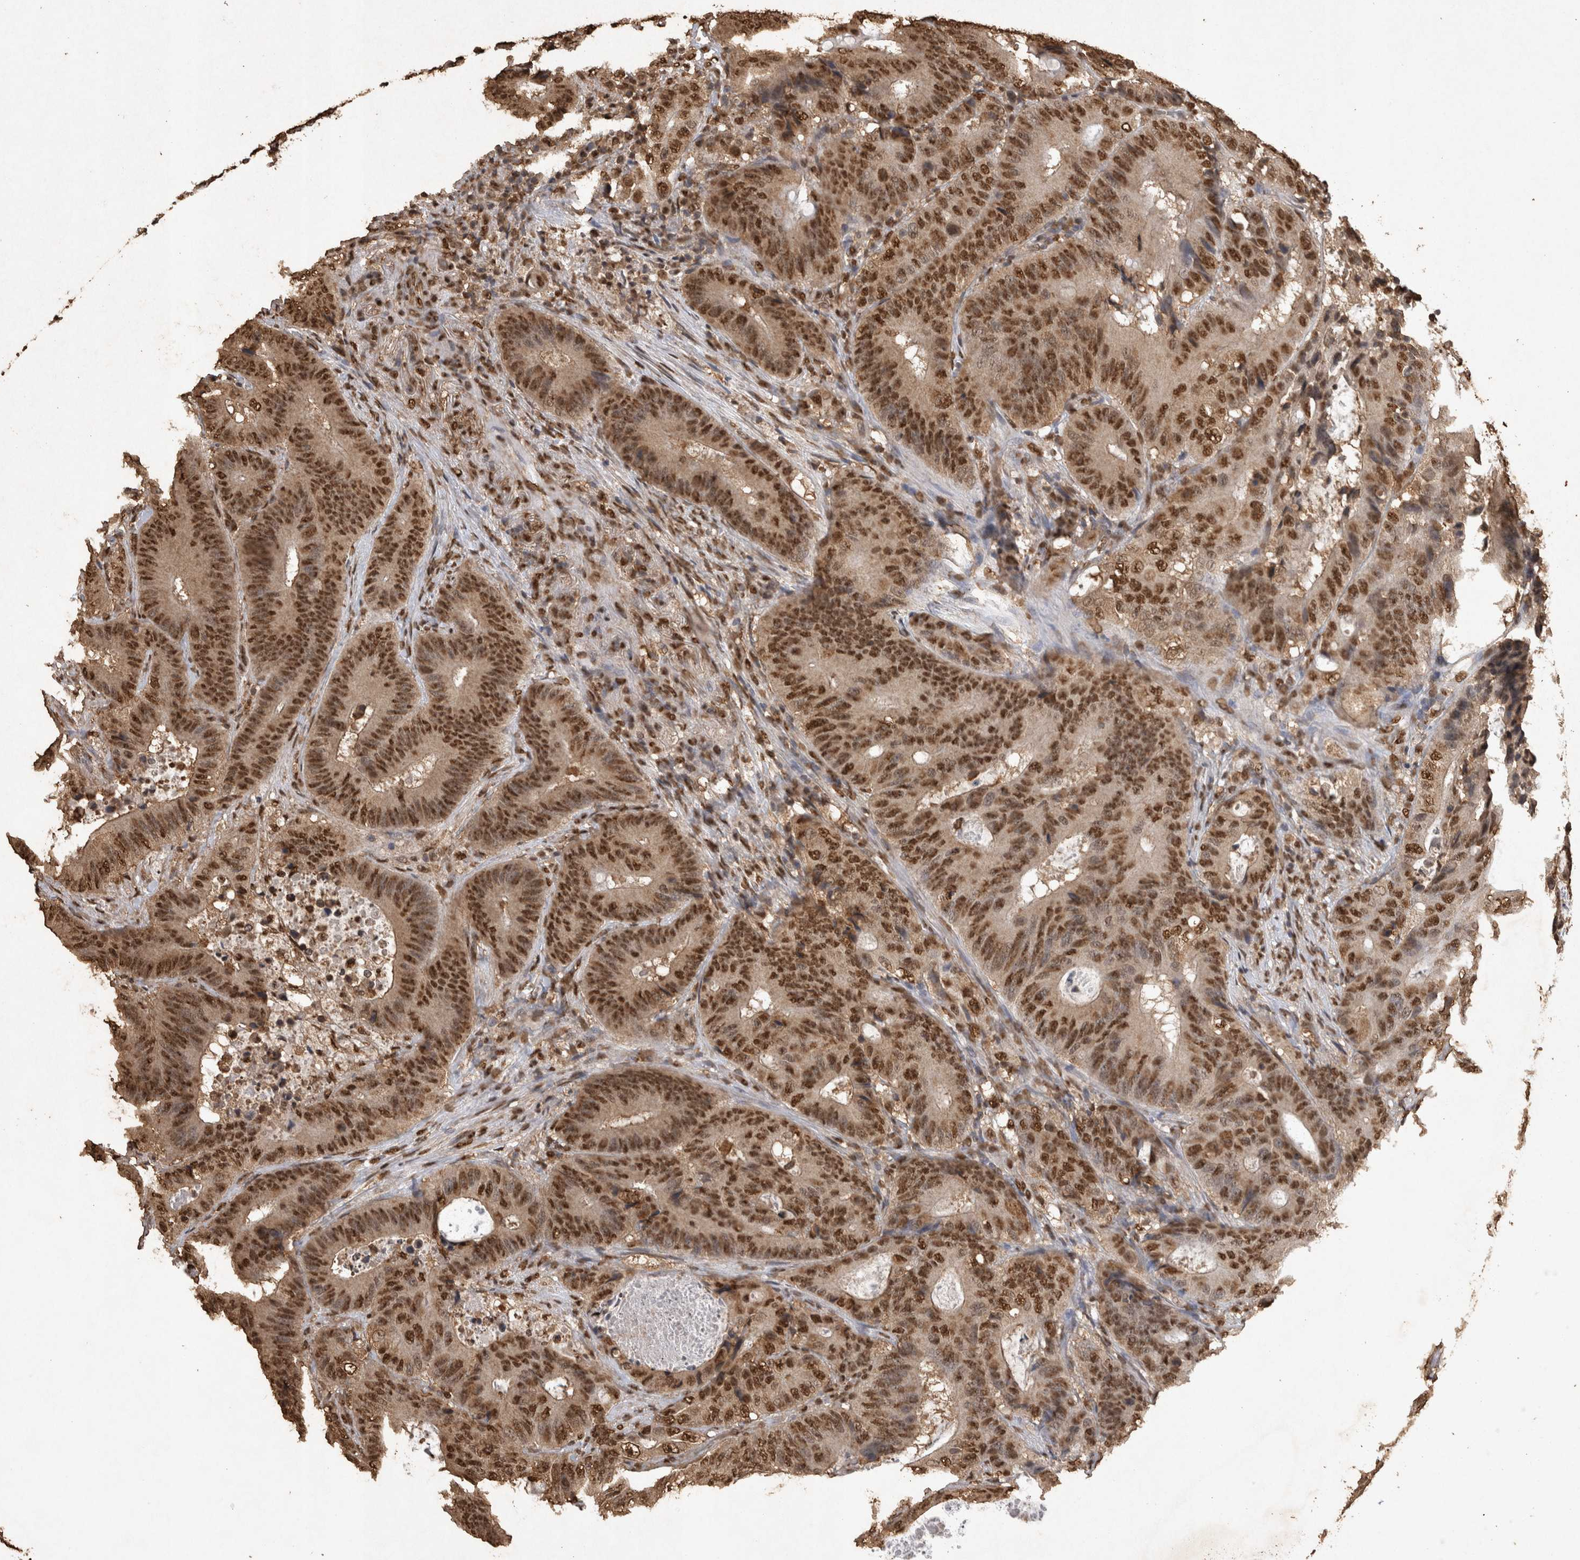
{"staining": {"intensity": "strong", "quantity": ">75%", "location": "nuclear"}, "tissue": "colorectal cancer", "cell_type": "Tumor cells", "image_type": "cancer", "snomed": [{"axis": "morphology", "description": "Adenocarcinoma, NOS"}, {"axis": "topography", "description": "Colon"}], "caption": "Protein expression analysis of human colorectal cancer (adenocarcinoma) reveals strong nuclear staining in about >75% of tumor cells. (brown staining indicates protein expression, while blue staining denotes nuclei).", "gene": "OAS2", "patient": {"sex": "male", "age": 83}}